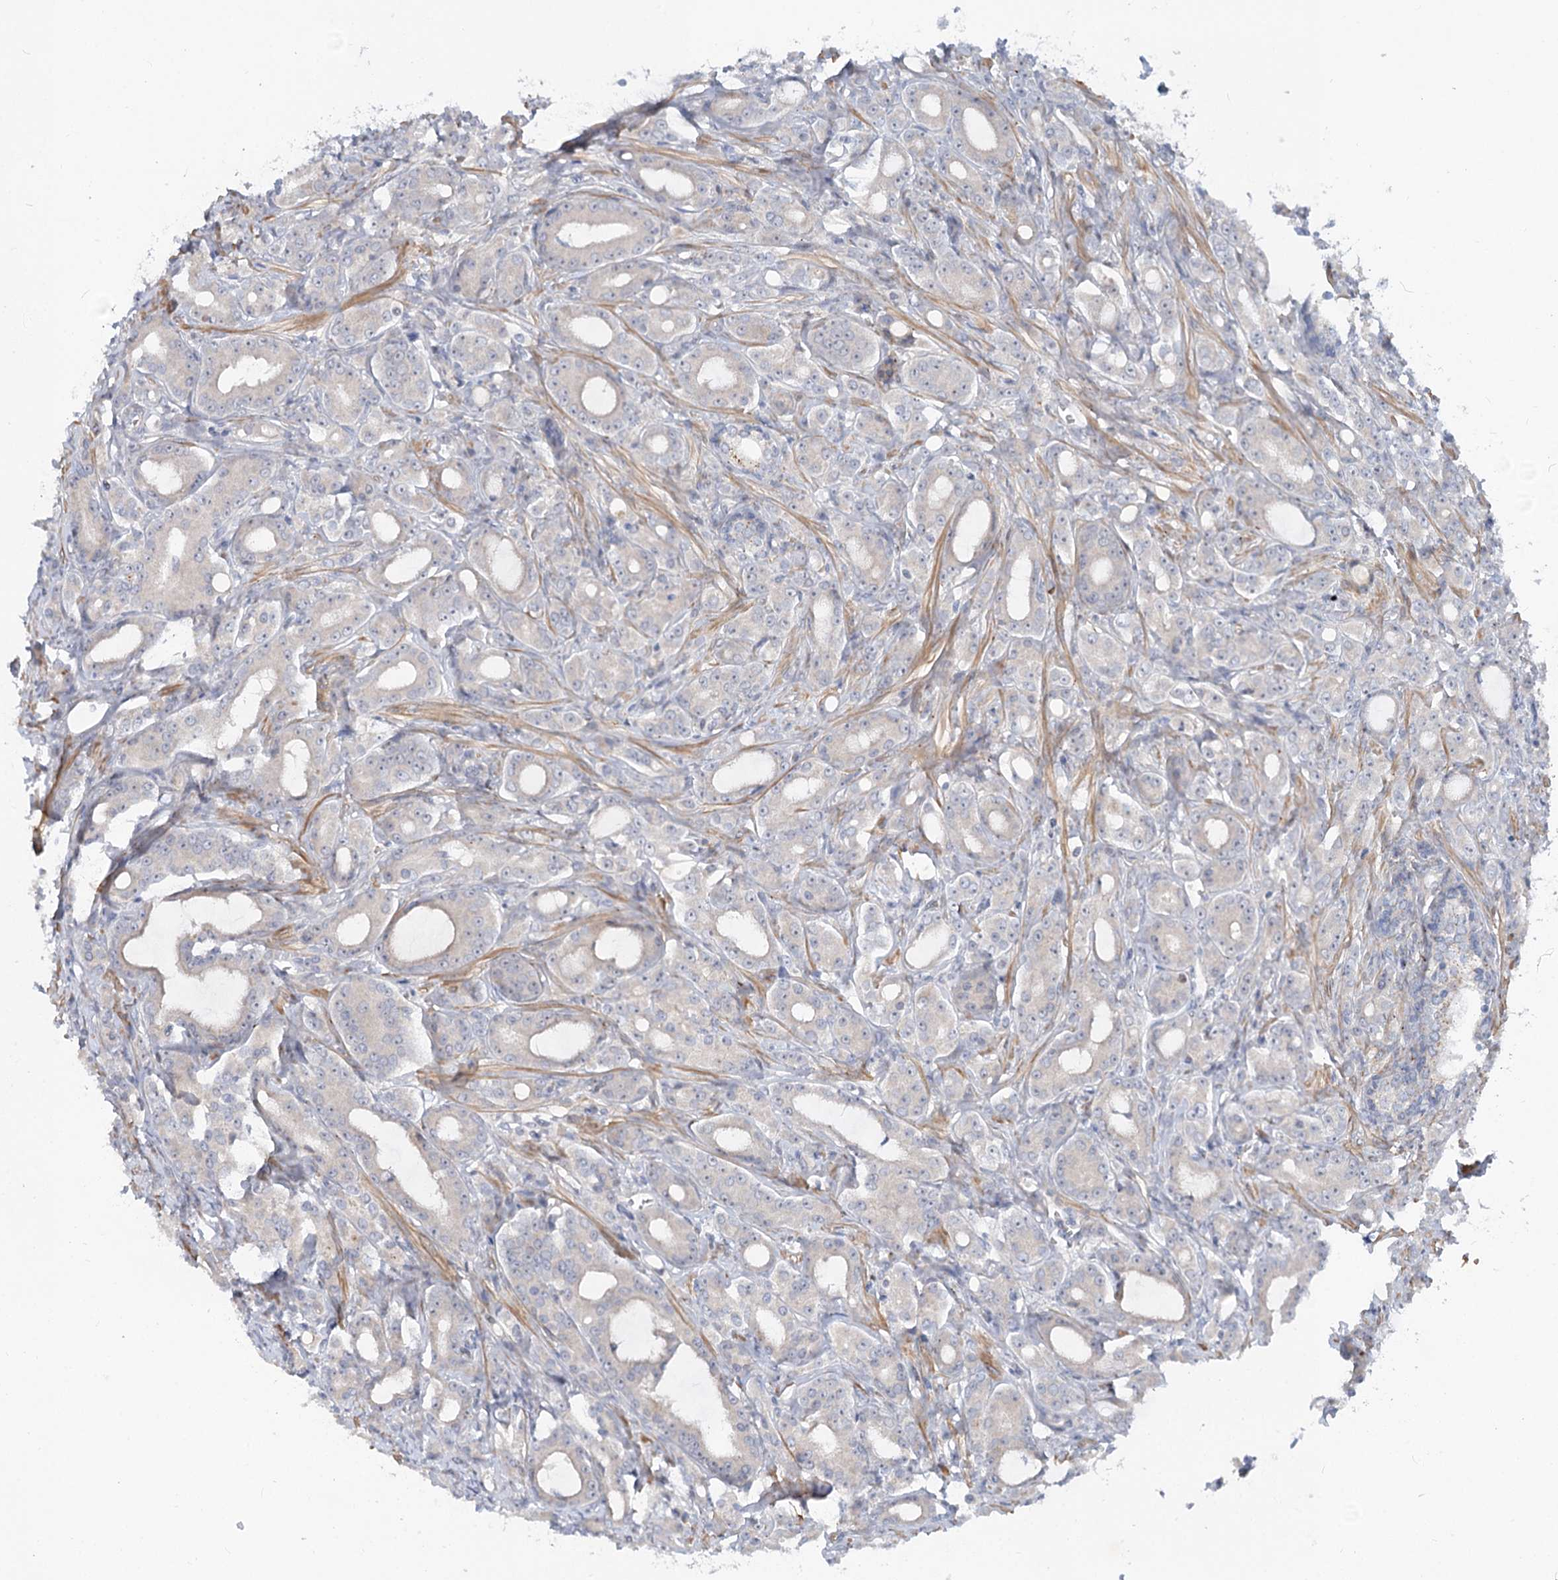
{"staining": {"intensity": "negative", "quantity": "none", "location": "none"}, "tissue": "prostate cancer", "cell_type": "Tumor cells", "image_type": "cancer", "snomed": [{"axis": "morphology", "description": "Adenocarcinoma, High grade"}, {"axis": "topography", "description": "Prostate"}], "caption": "Immunohistochemistry photomicrograph of prostate adenocarcinoma (high-grade) stained for a protein (brown), which reveals no positivity in tumor cells.", "gene": "FGF19", "patient": {"sex": "male", "age": 72}}